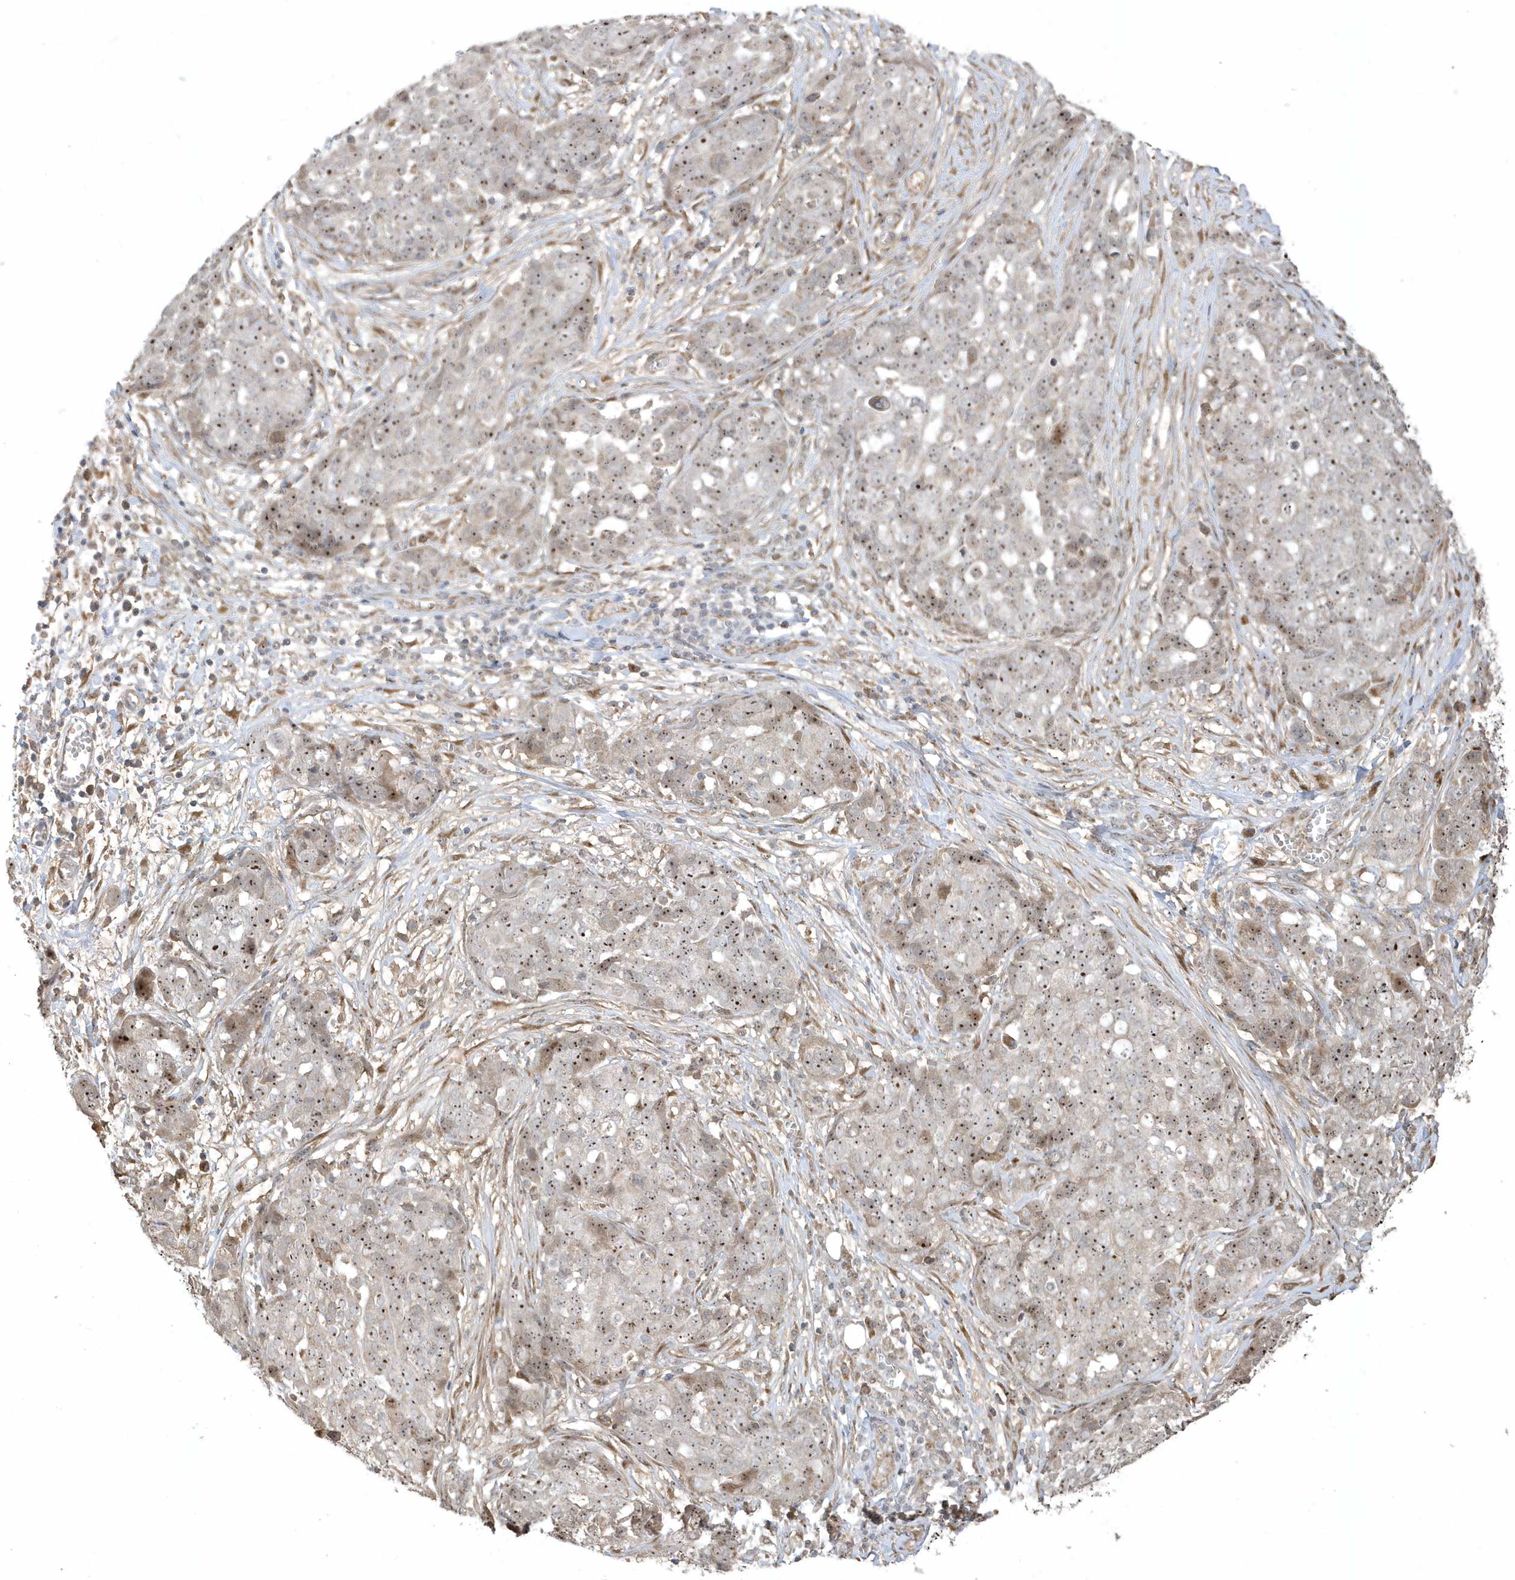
{"staining": {"intensity": "moderate", "quantity": "25%-75%", "location": "nuclear"}, "tissue": "ovarian cancer", "cell_type": "Tumor cells", "image_type": "cancer", "snomed": [{"axis": "morphology", "description": "Cystadenocarcinoma, serous, NOS"}, {"axis": "topography", "description": "Soft tissue"}, {"axis": "topography", "description": "Ovary"}], "caption": "This is a histology image of immunohistochemistry (IHC) staining of ovarian cancer, which shows moderate expression in the nuclear of tumor cells.", "gene": "ECM2", "patient": {"sex": "female", "age": 57}}